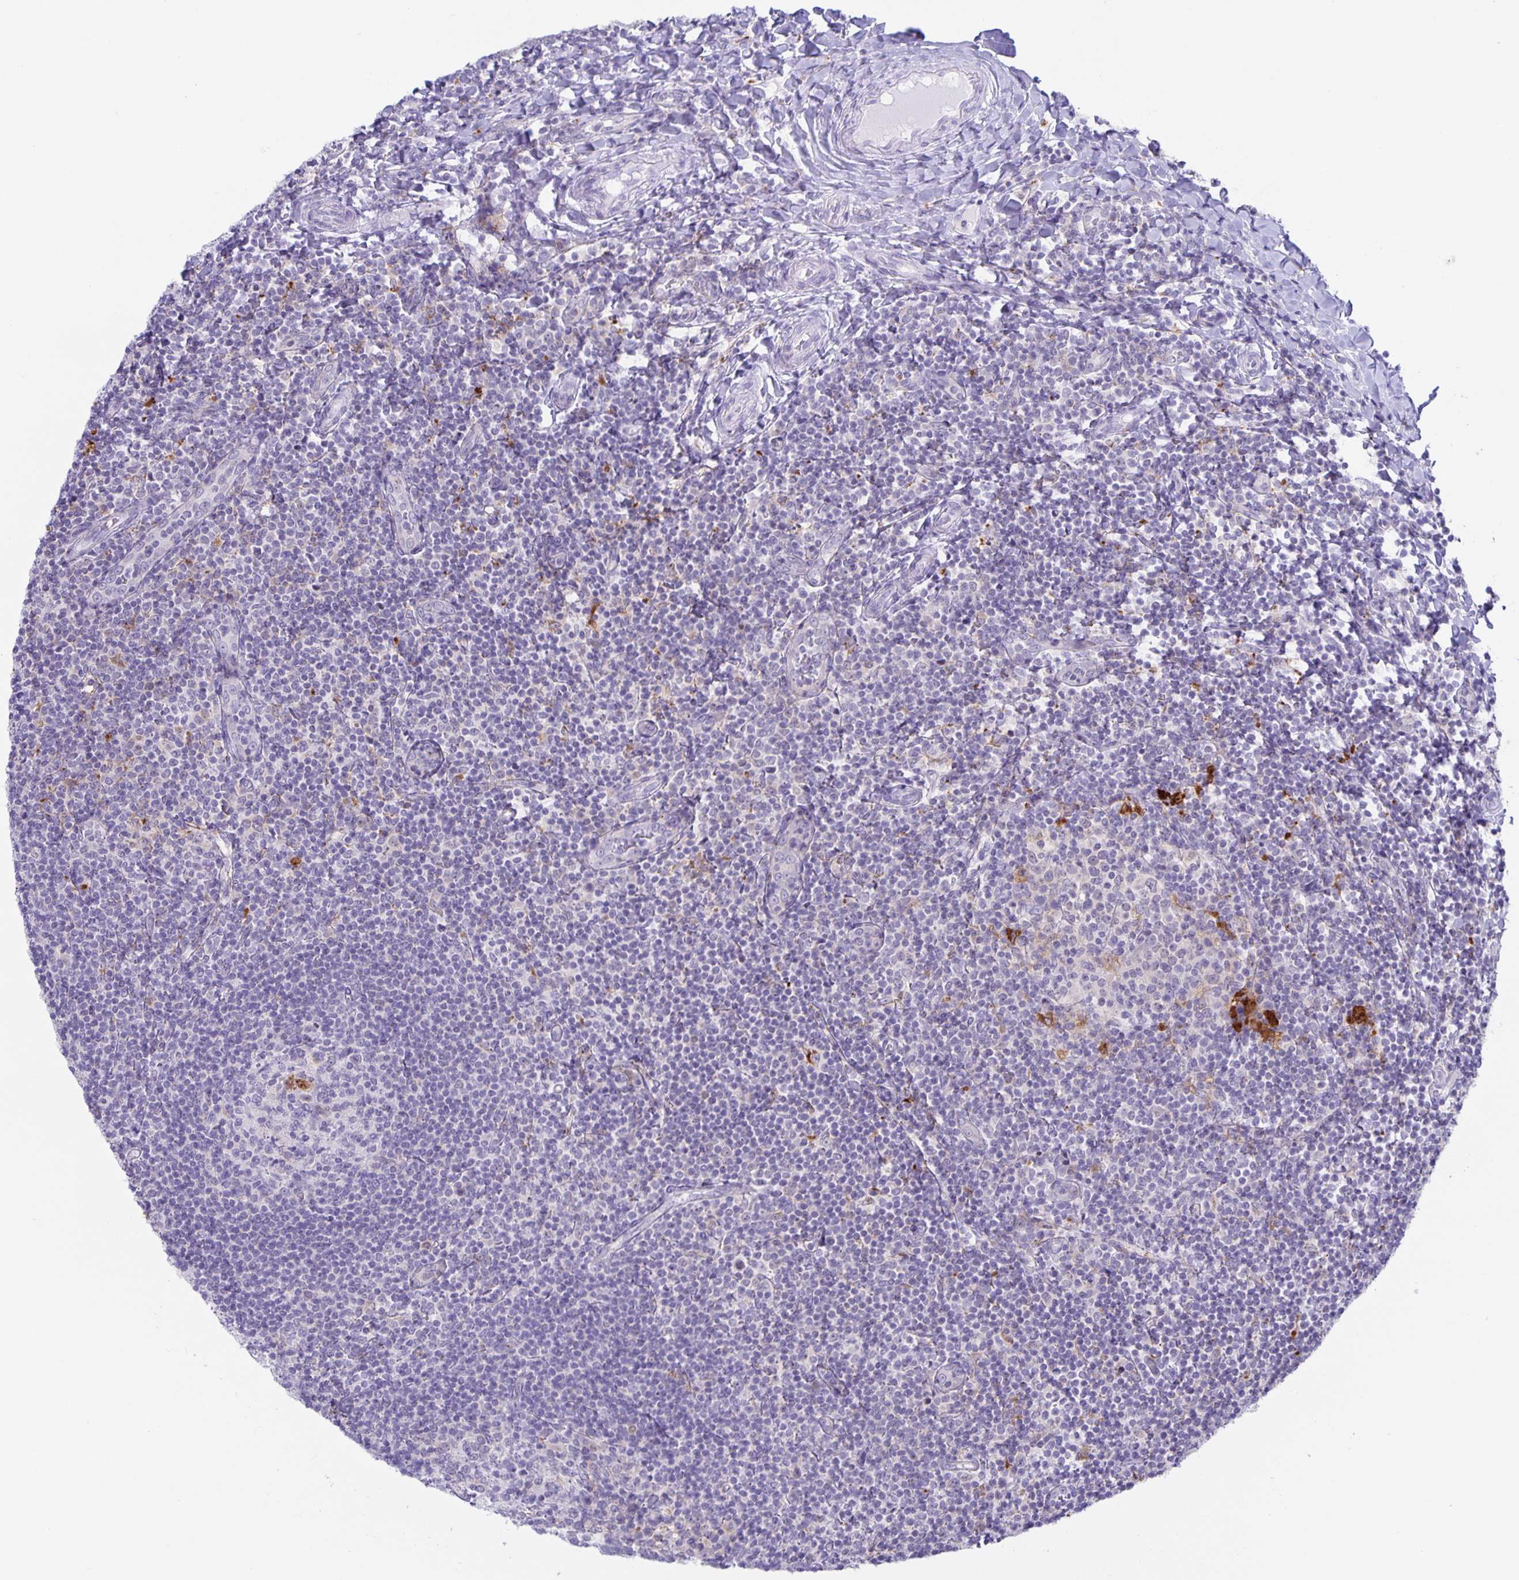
{"staining": {"intensity": "weak", "quantity": "<25%", "location": "cytoplasmic/membranous"}, "tissue": "tonsil", "cell_type": "Germinal center cells", "image_type": "normal", "snomed": [{"axis": "morphology", "description": "Normal tissue, NOS"}, {"axis": "topography", "description": "Tonsil"}], "caption": "The photomicrograph exhibits no significant positivity in germinal center cells of tonsil. (DAB (3,3'-diaminobenzidine) immunohistochemistry, high magnification).", "gene": "LIPA", "patient": {"sex": "female", "age": 10}}